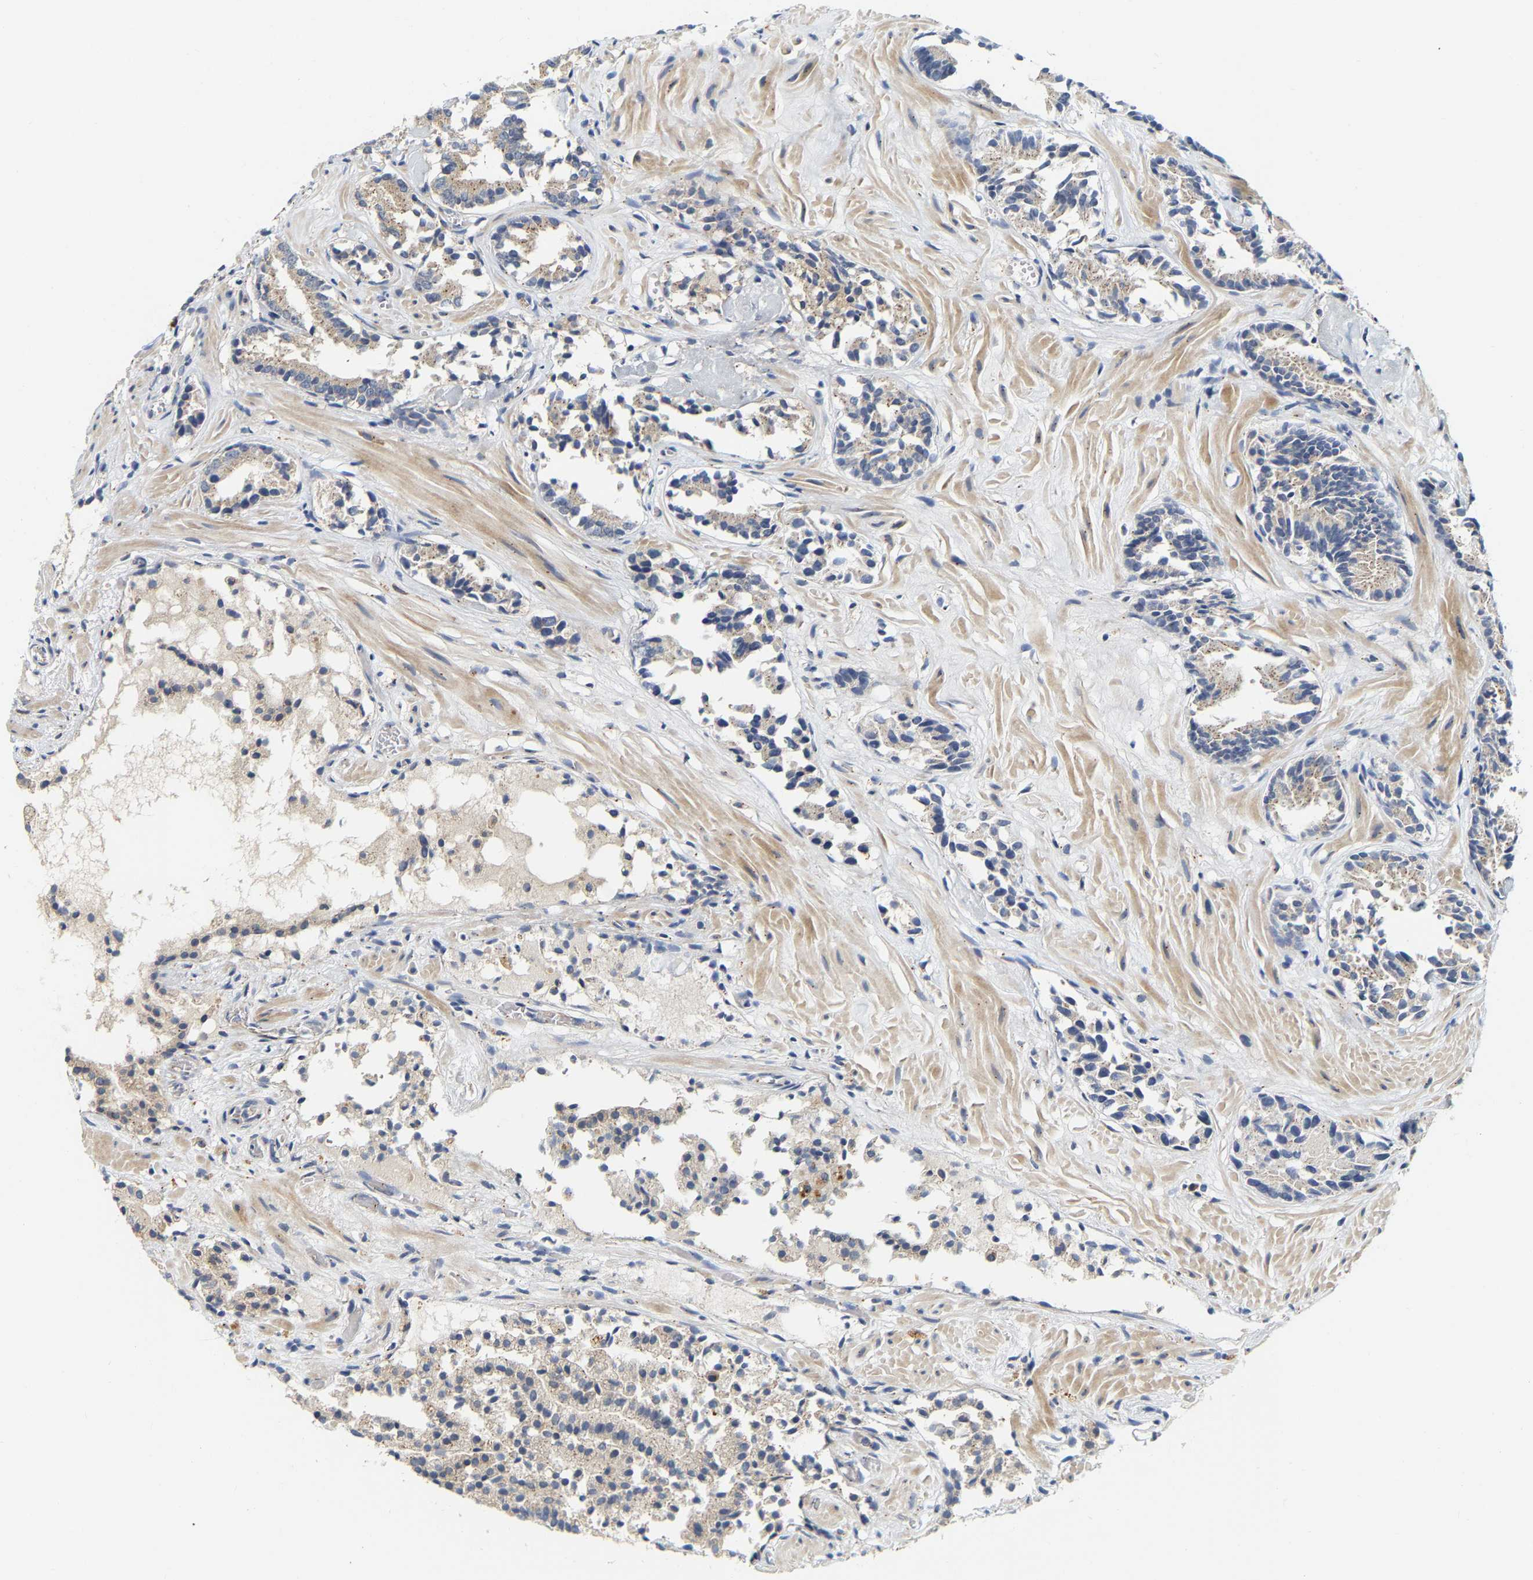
{"staining": {"intensity": "weak", "quantity": ">75%", "location": "cytoplasmic/membranous"}, "tissue": "prostate cancer", "cell_type": "Tumor cells", "image_type": "cancer", "snomed": [{"axis": "morphology", "description": "Adenocarcinoma, Low grade"}, {"axis": "topography", "description": "Prostate"}], "caption": "The image demonstrates a brown stain indicating the presence of a protein in the cytoplasmic/membranous of tumor cells in prostate low-grade adenocarcinoma.", "gene": "PCNT", "patient": {"sex": "male", "age": 51}}